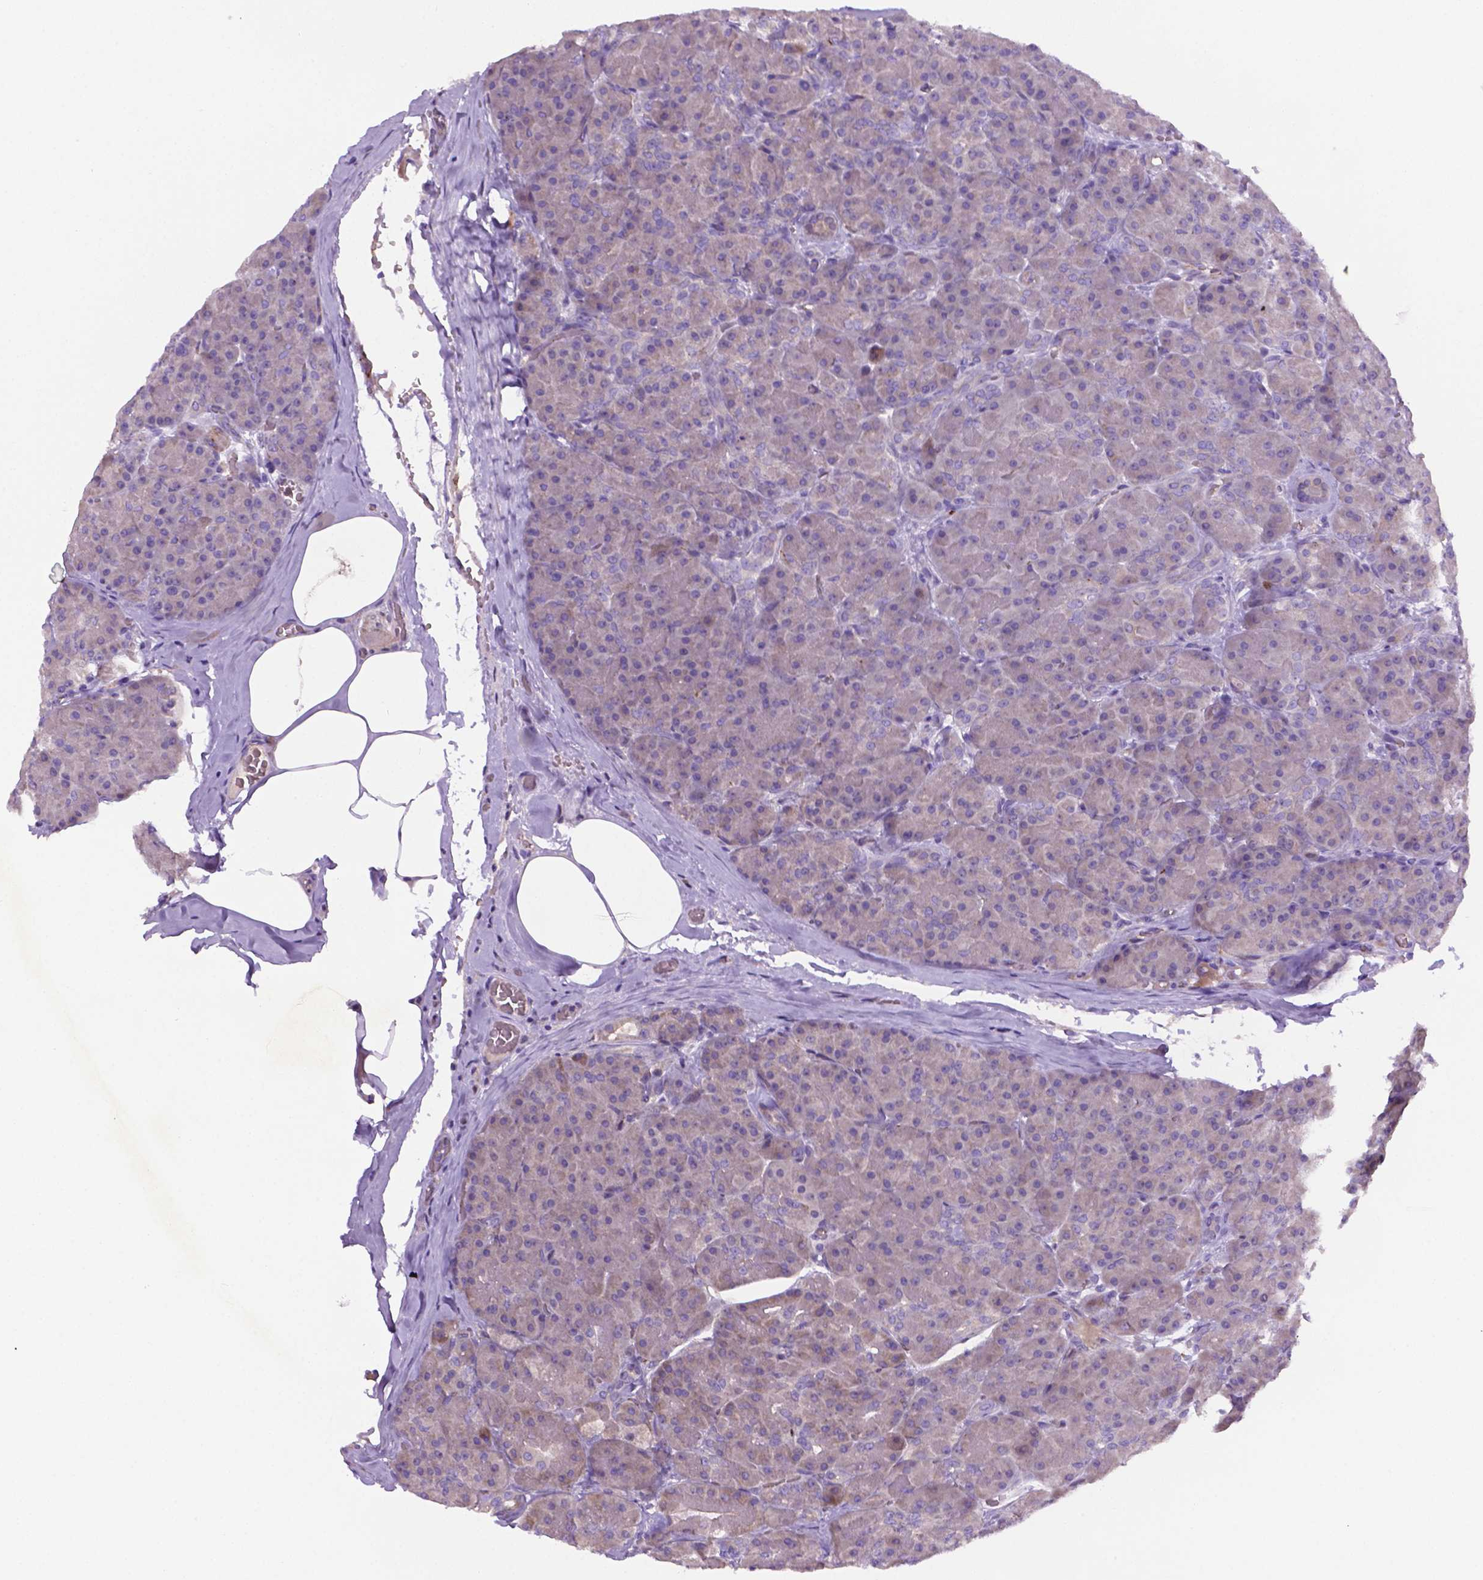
{"staining": {"intensity": "weak", "quantity": "<25%", "location": "cytoplasmic/membranous"}, "tissue": "pancreas", "cell_type": "Exocrine glandular cells", "image_type": "normal", "snomed": [{"axis": "morphology", "description": "Normal tissue, NOS"}, {"axis": "topography", "description": "Pancreas"}], "caption": "Immunohistochemistry image of unremarkable pancreas: pancreas stained with DAB (3,3'-diaminobenzidine) reveals no significant protein staining in exocrine glandular cells. Nuclei are stained in blue.", "gene": "CCER2", "patient": {"sex": "male", "age": 57}}